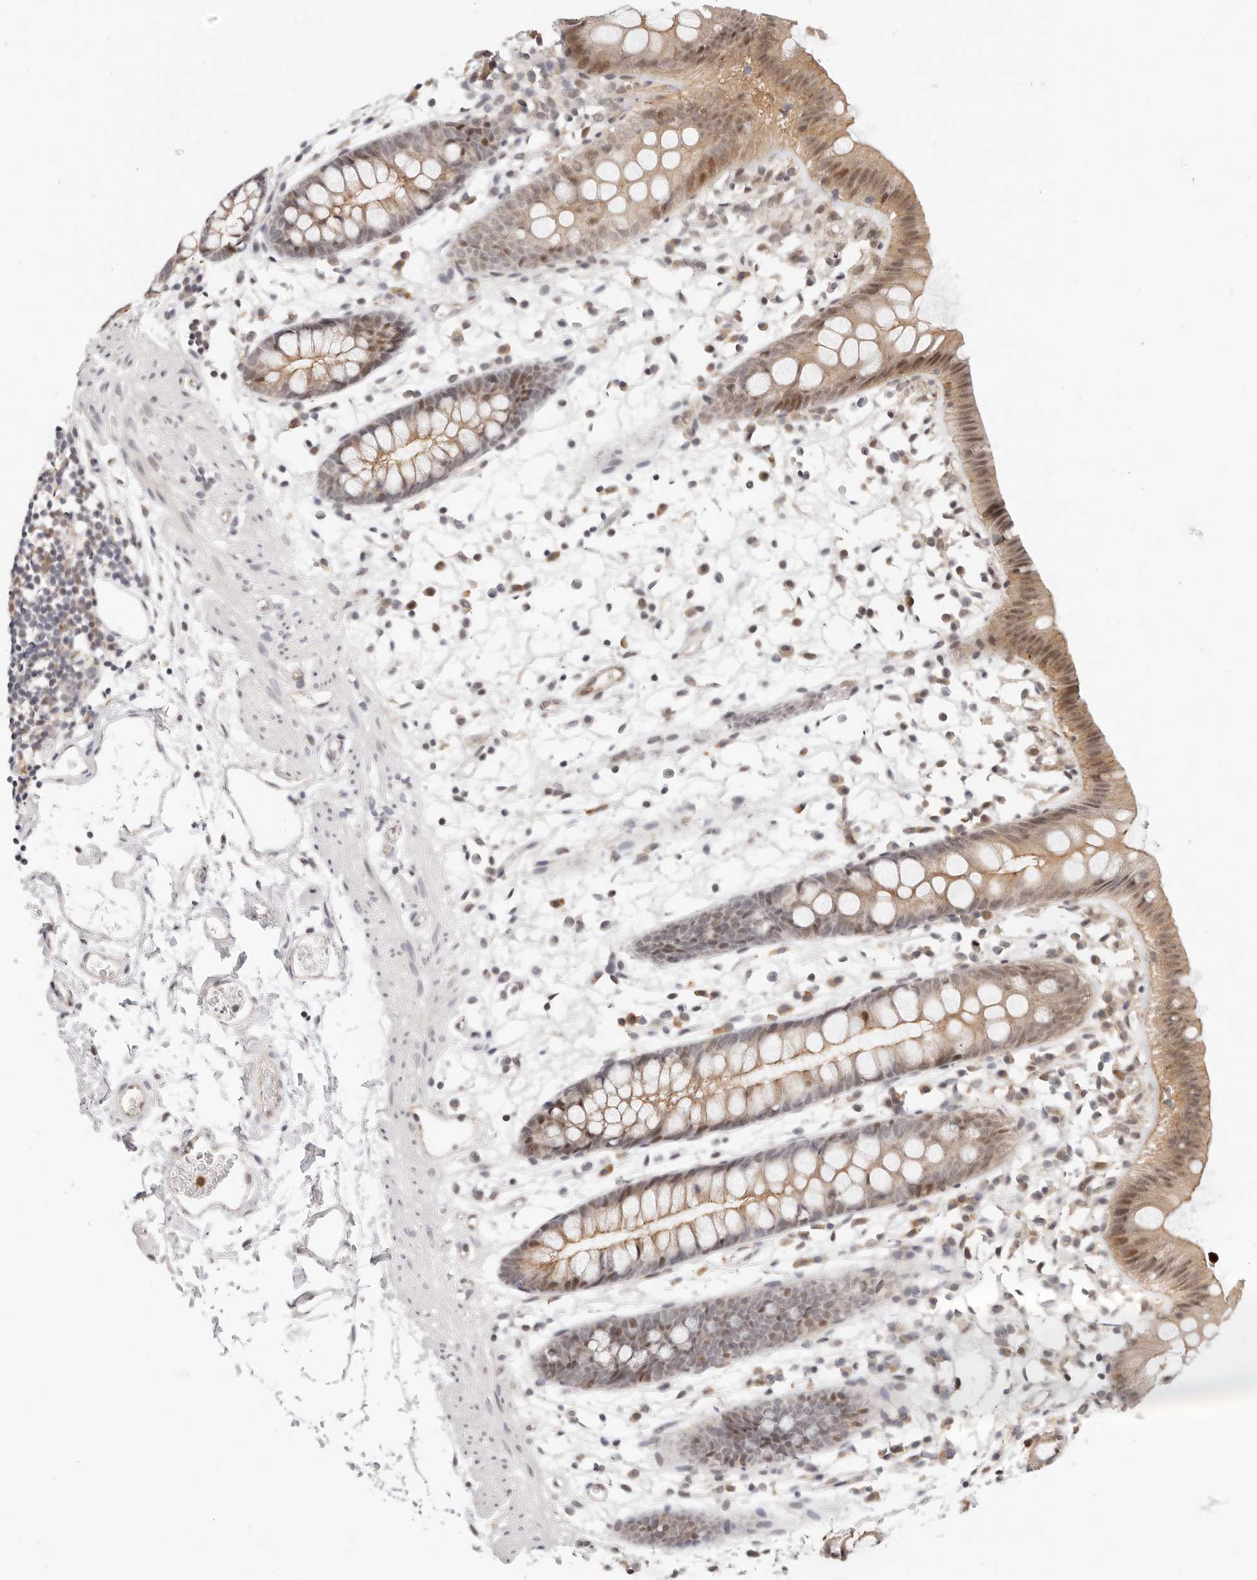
{"staining": {"intensity": "negative", "quantity": "none", "location": "none"}, "tissue": "colon", "cell_type": "Endothelial cells", "image_type": "normal", "snomed": [{"axis": "morphology", "description": "Normal tissue, NOS"}, {"axis": "topography", "description": "Colon"}], "caption": "Immunohistochemical staining of unremarkable colon demonstrates no significant positivity in endothelial cells.", "gene": "AFDN", "patient": {"sex": "male", "age": 56}}